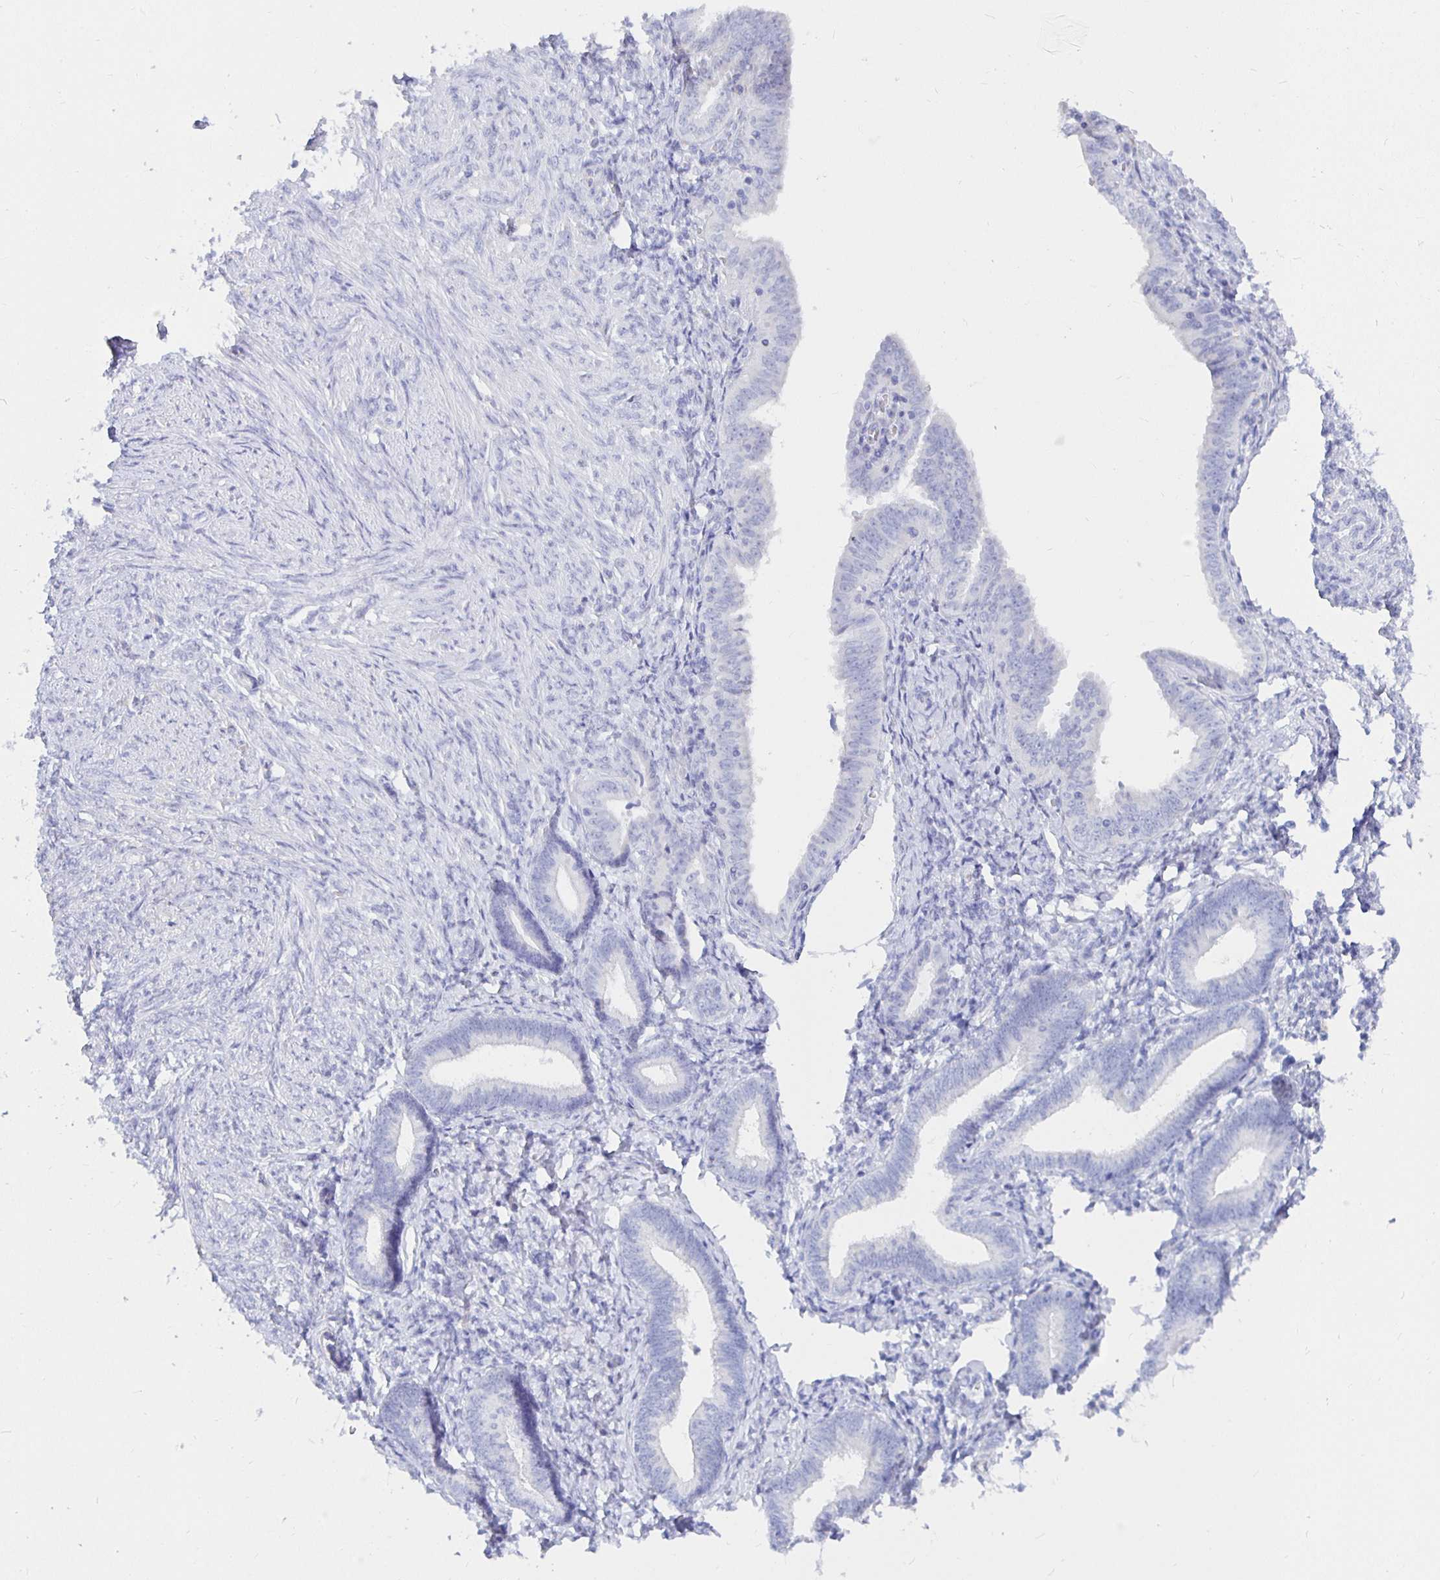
{"staining": {"intensity": "negative", "quantity": "none", "location": "none"}, "tissue": "endometrial cancer", "cell_type": "Tumor cells", "image_type": "cancer", "snomed": [{"axis": "morphology", "description": "Adenocarcinoma, NOS"}, {"axis": "topography", "description": "Endometrium"}], "caption": "An immunohistochemistry photomicrograph of adenocarcinoma (endometrial) is shown. There is no staining in tumor cells of adenocarcinoma (endometrial). (IHC, brightfield microscopy, high magnification).", "gene": "UMOD", "patient": {"sex": "female", "age": 87}}